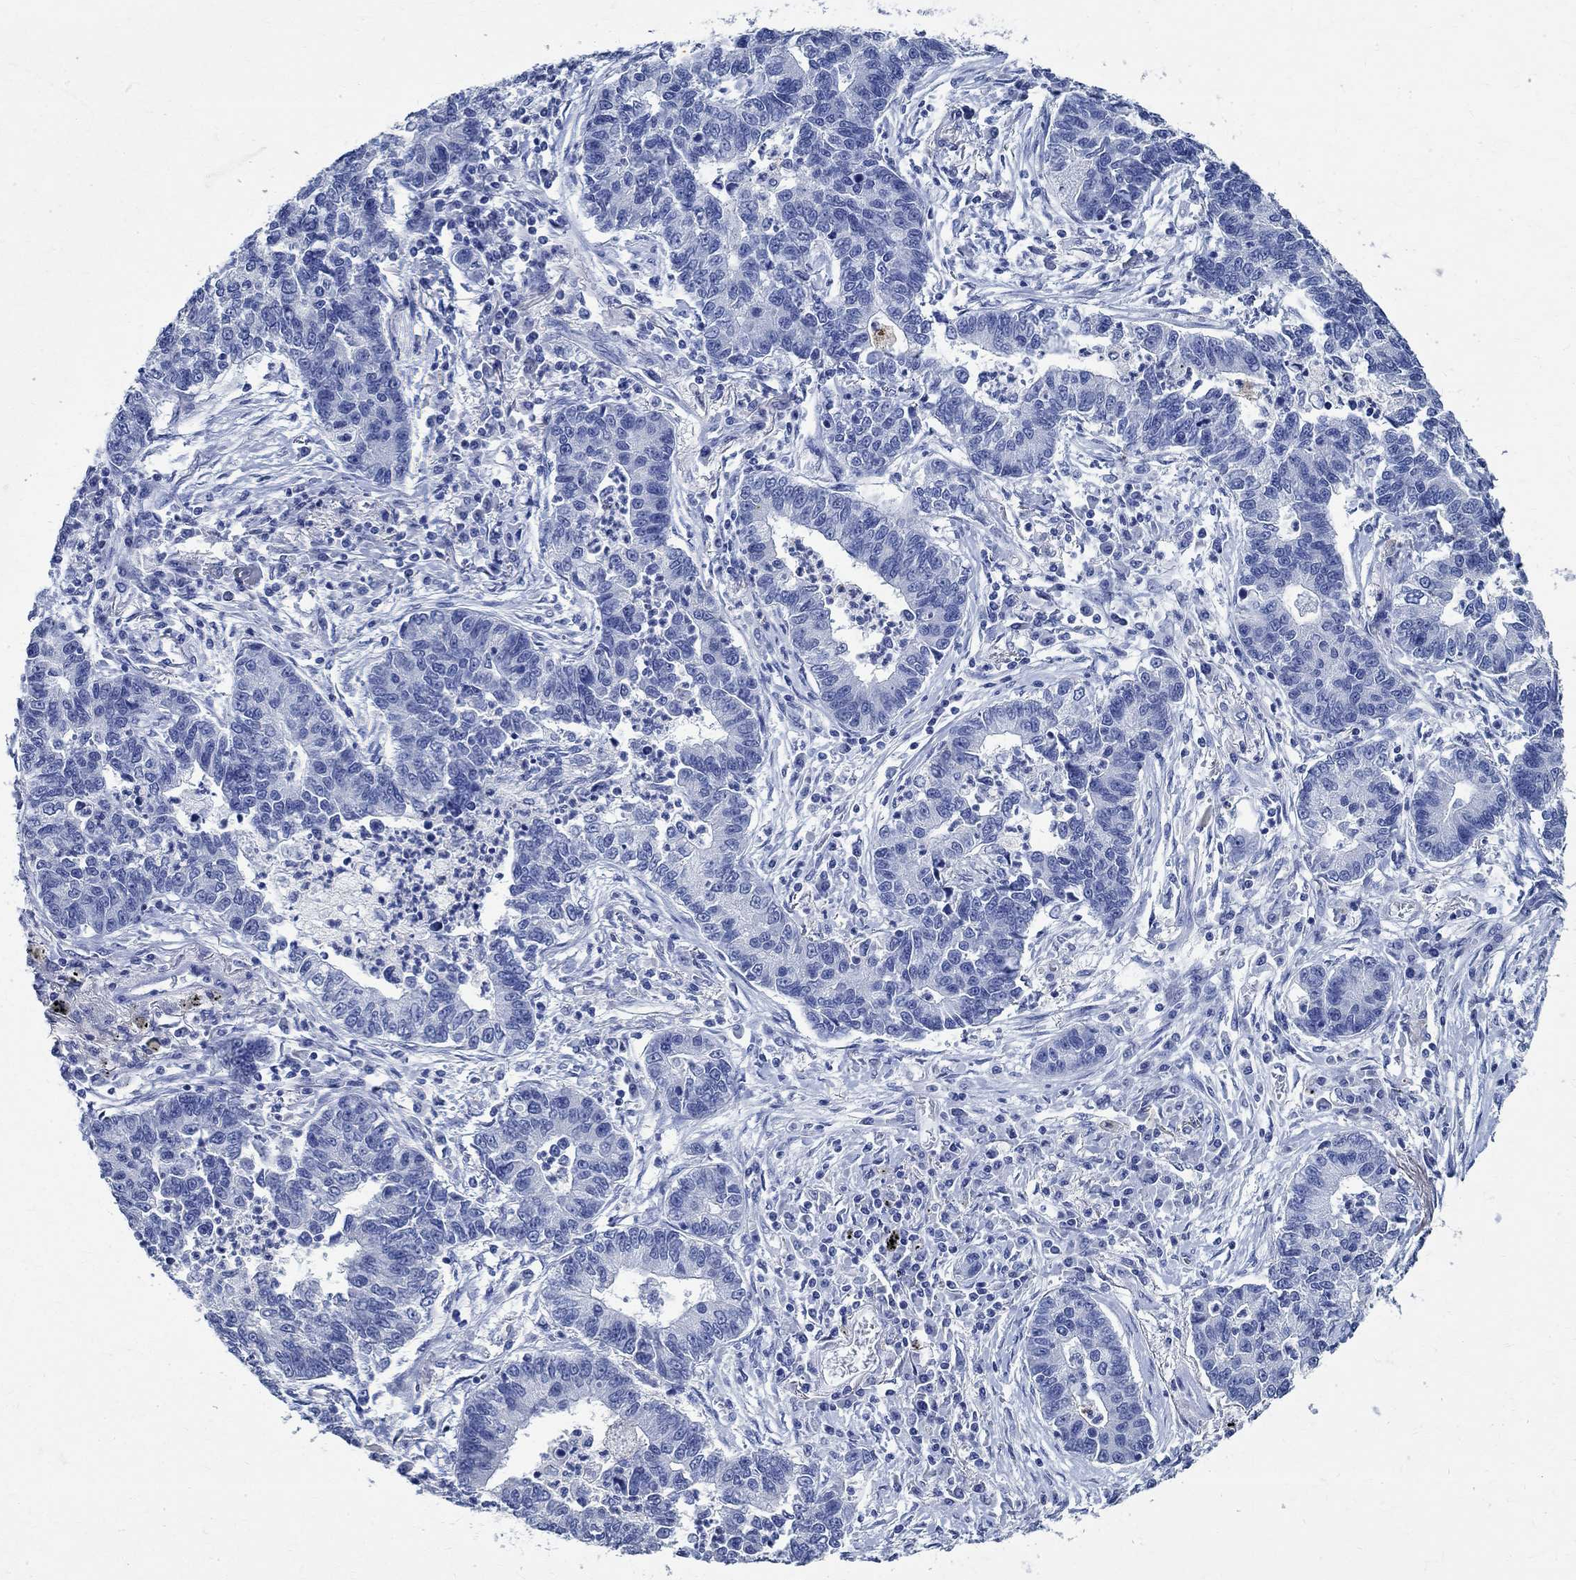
{"staining": {"intensity": "negative", "quantity": "none", "location": "none"}, "tissue": "lung cancer", "cell_type": "Tumor cells", "image_type": "cancer", "snomed": [{"axis": "morphology", "description": "Adenocarcinoma, NOS"}, {"axis": "topography", "description": "Lung"}], "caption": "Immunohistochemistry (IHC) histopathology image of lung adenocarcinoma stained for a protein (brown), which demonstrates no expression in tumor cells. Brightfield microscopy of immunohistochemistry stained with DAB (brown) and hematoxylin (blue), captured at high magnification.", "gene": "TMEM221", "patient": {"sex": "female", "age": 57}}